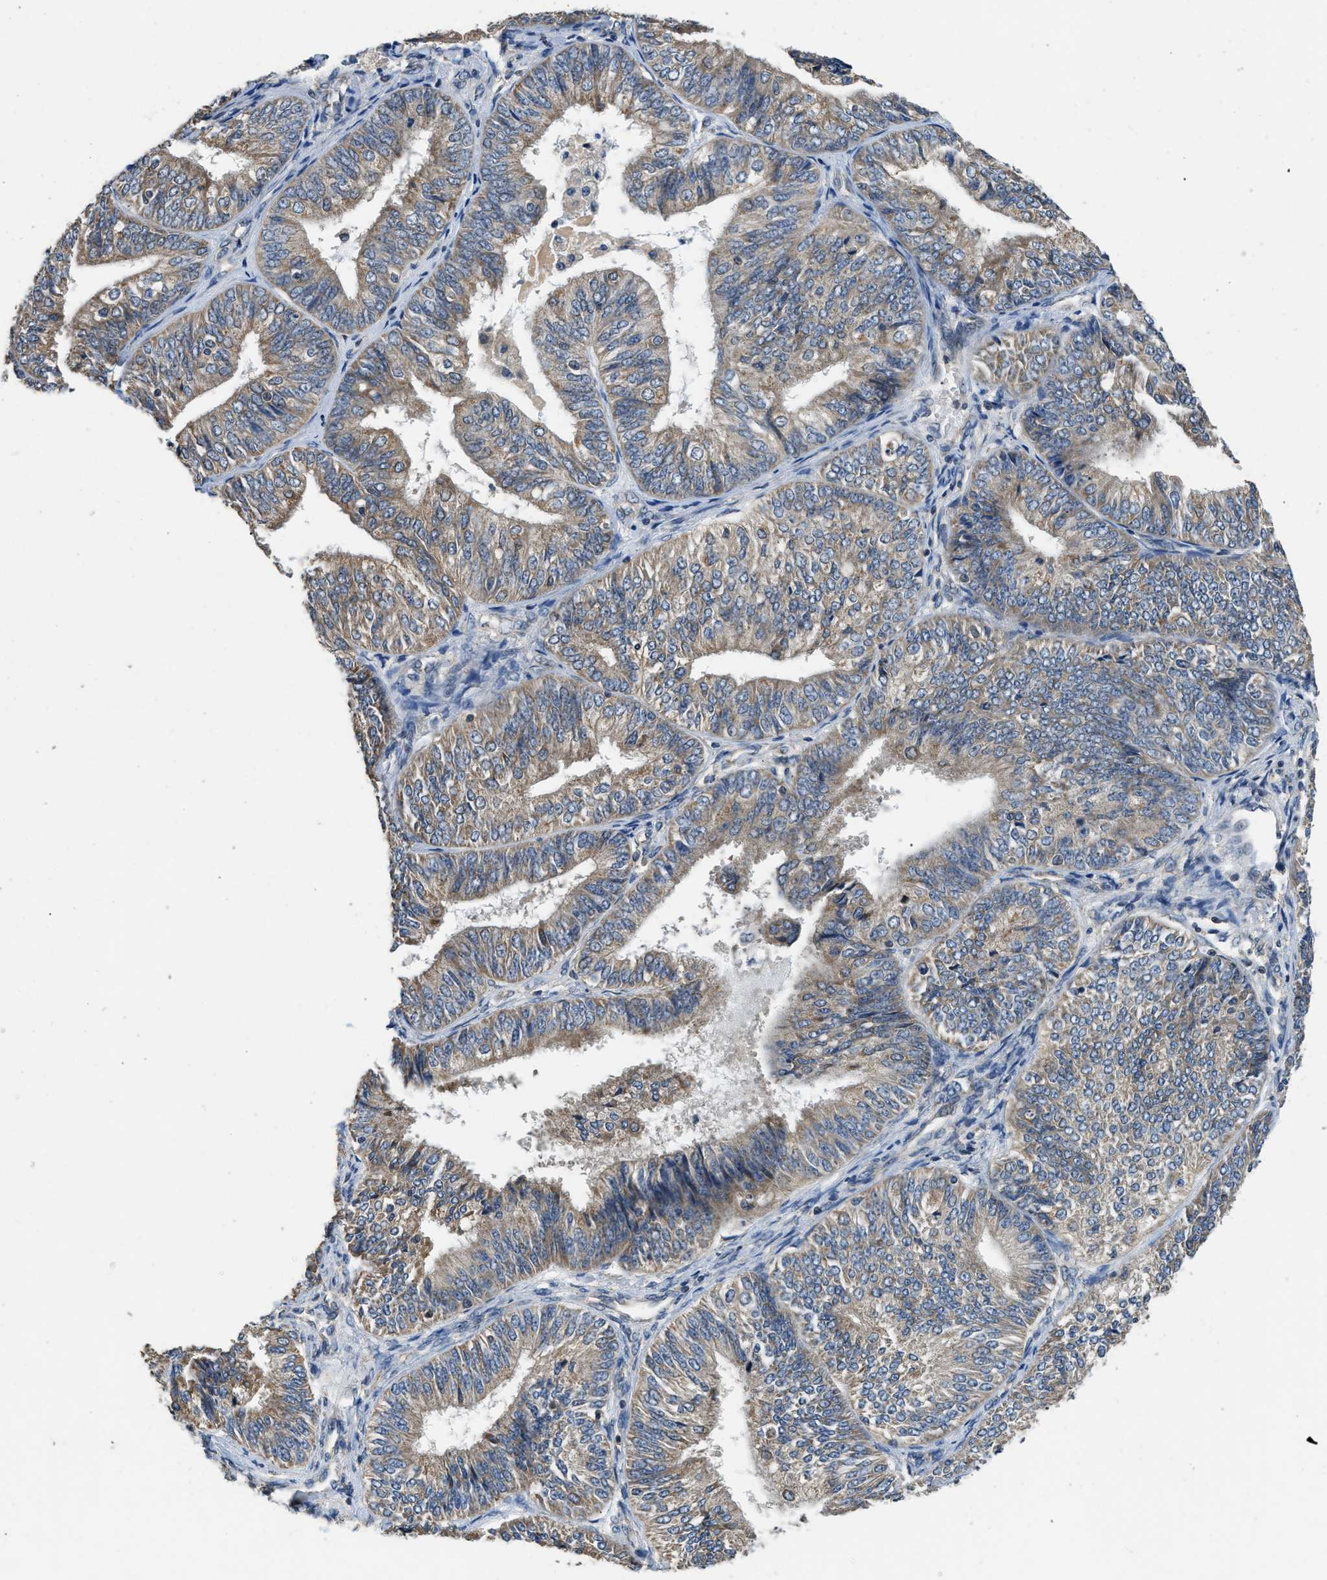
{"staining": {"intensity": "moderate", "quantity": ">75%", "location": "cytoplasmic/membranous"}, "tissue": "endometrial cancer", "cell_type": "Tumor cells", "image_type": "cancer", "snomed": [{"axis": "morphology", "description": "Adenocarcinoma, NOS"}, {"axis": "topography", "description": "Endometrium"}], "caption": "An image of human adenocarcinoma (endometrial) stained for a protein displays moderate cytoplasmic/membranous brown staining in tumor cells.", "gene": "SSH2", "patient": {"sex": "female", "age": 58}}